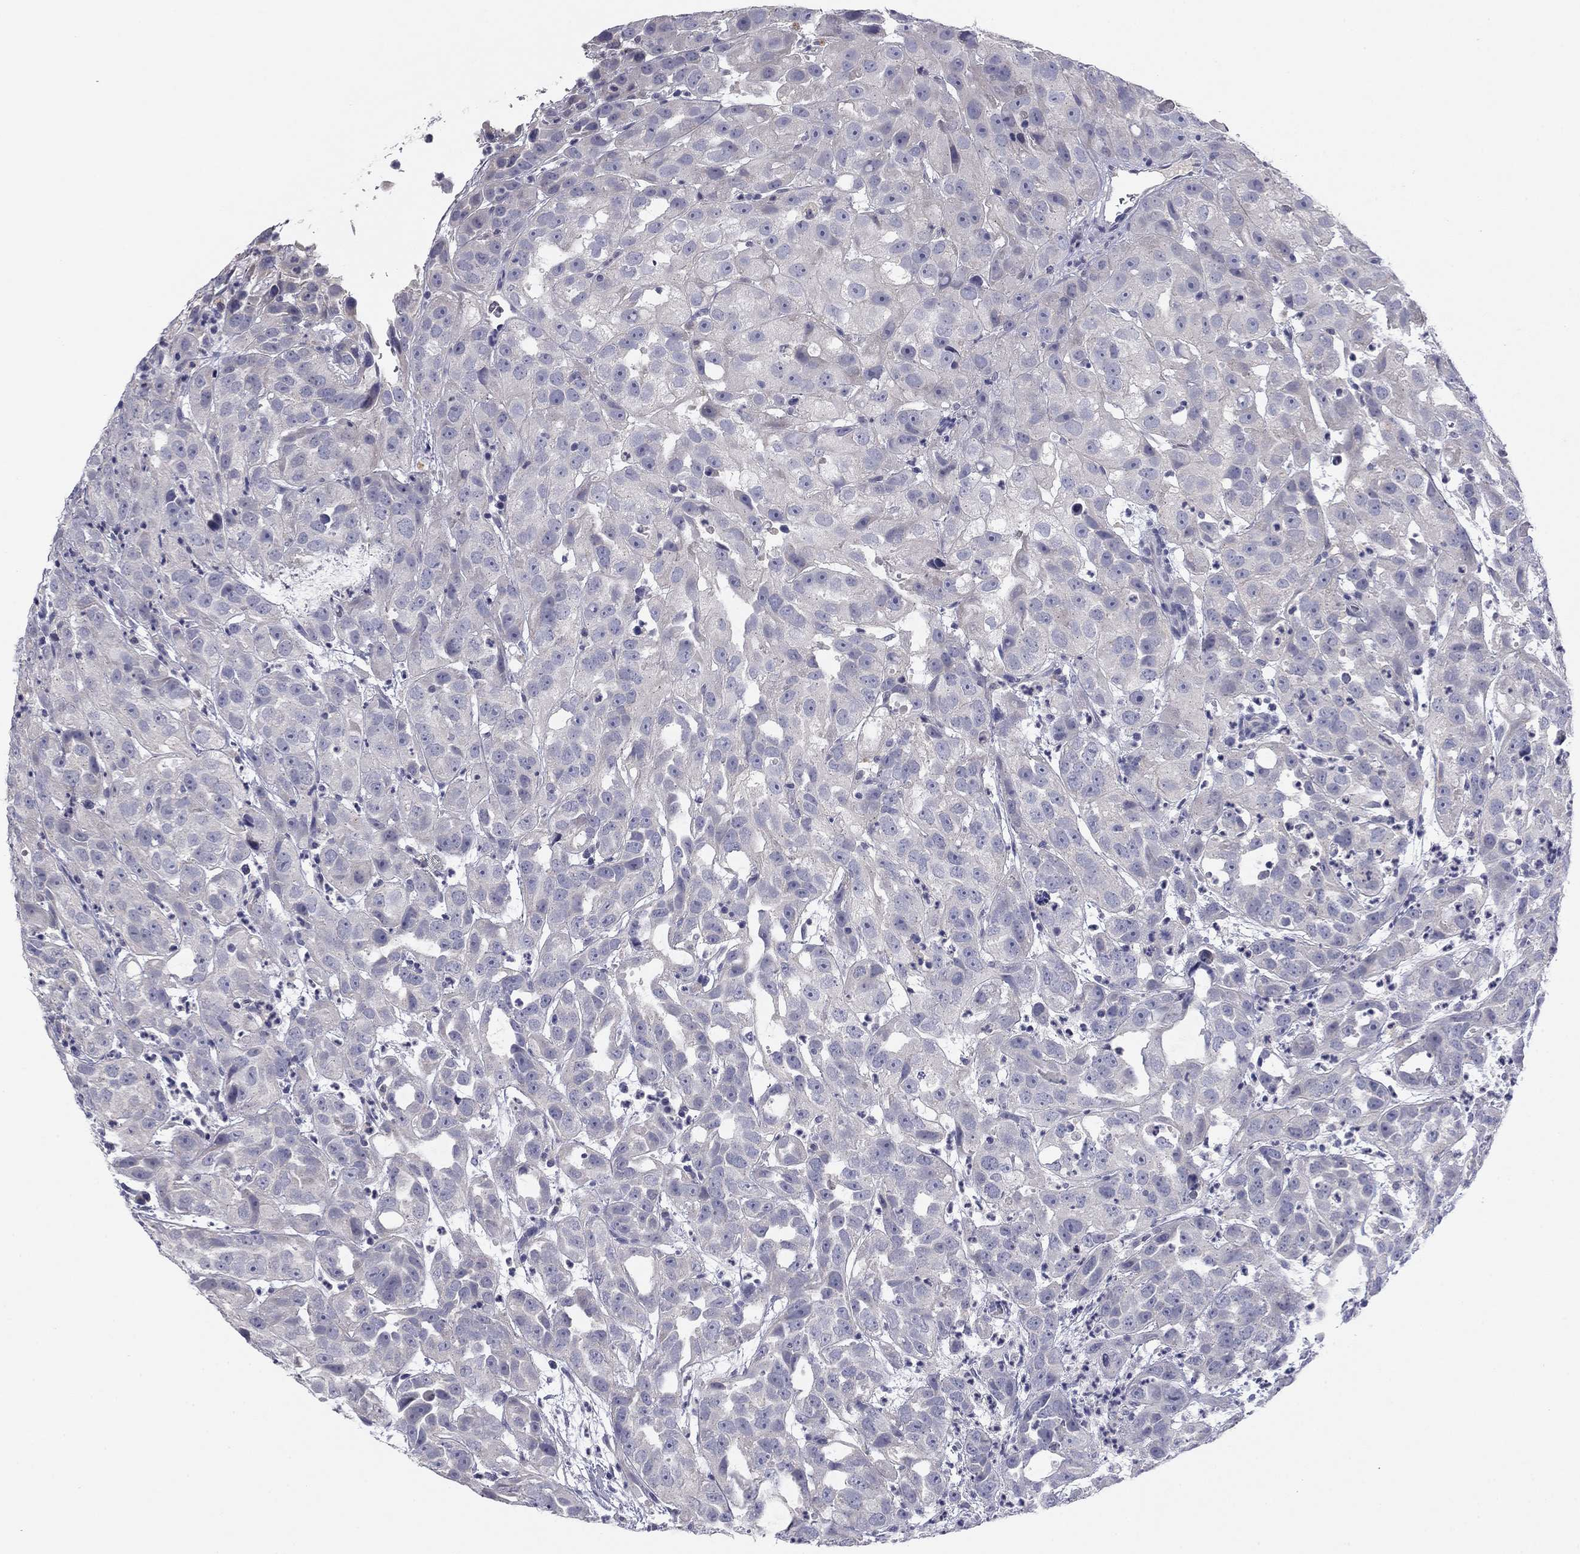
{"staining": {"intensity": "negative", "quantity": "none", "location": "none"}, "tissue": "urothelial cancer", "cell_type": "Tumor cells", "image_type": "cancer", "snomed": [{"axis": "morphology", "description": "Urothelial carcinoma, High grade"}, {"axis": "topography", "description": "Urinary bladder"}], "caption": "There is no significant expression in tumor cells of urothelial cancer.", "gene": "CNTNAP4", "patient": {"sex": "female", "age": 41}}